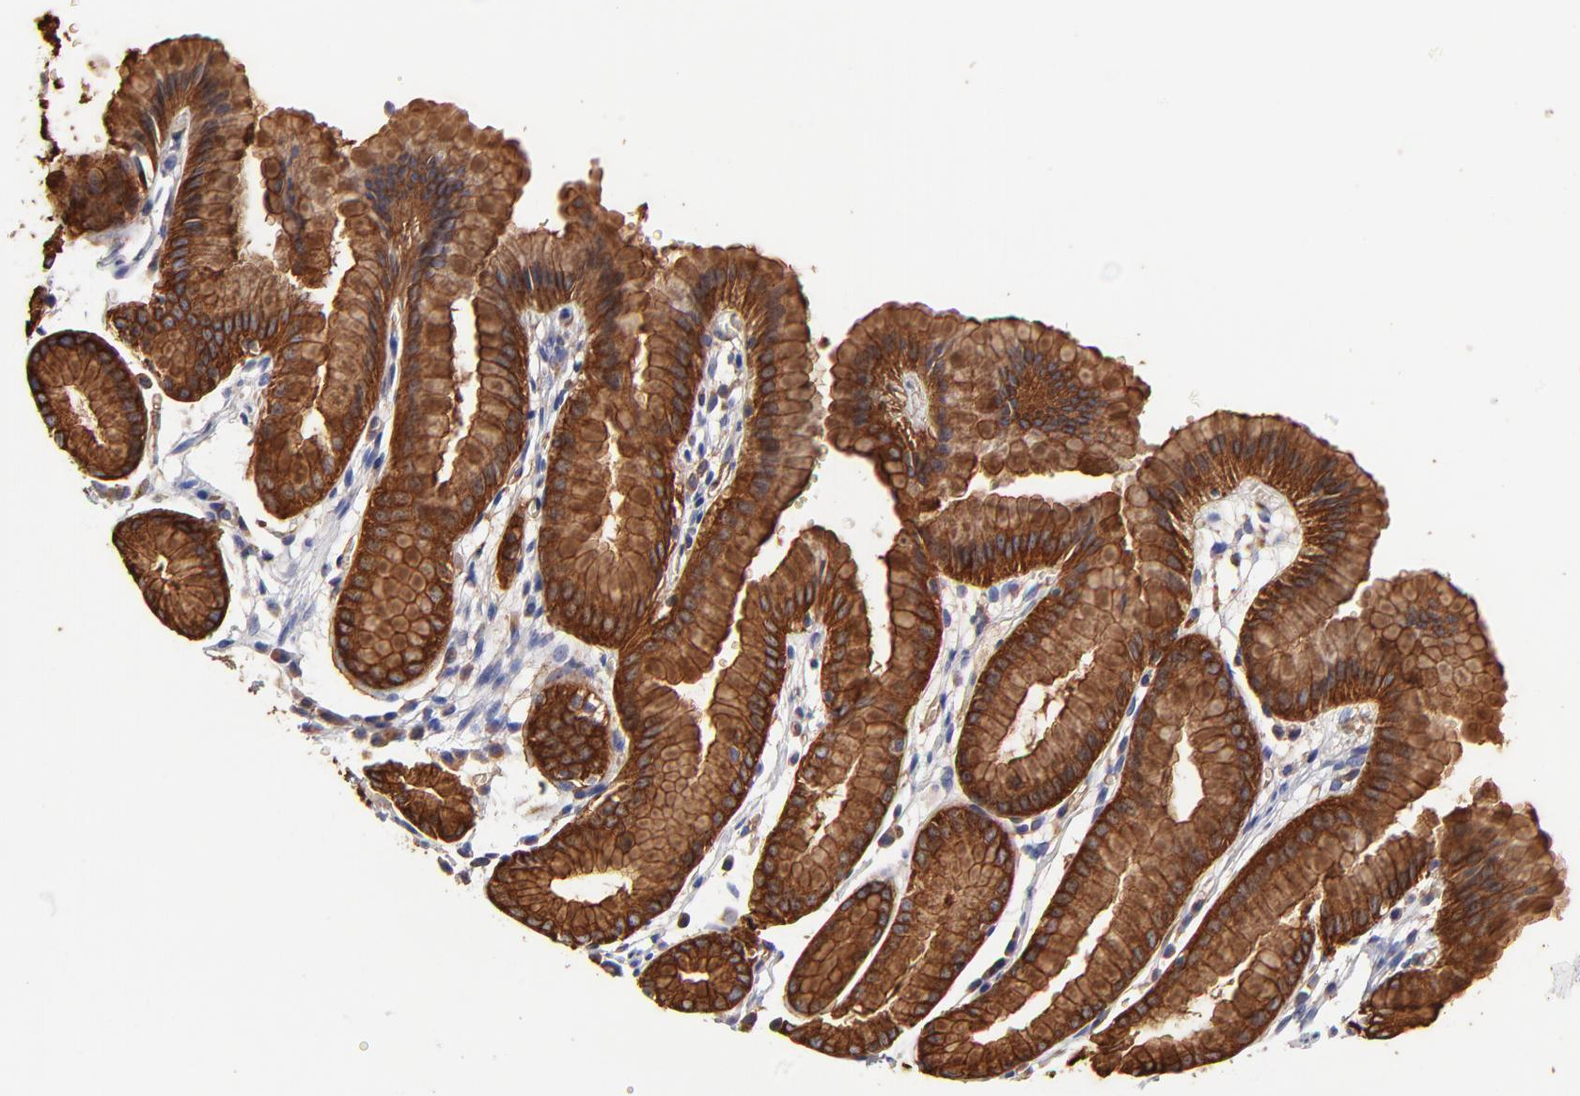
{"staining": {"intensity": "strong", "quantity": ">75%", "location": "cytoplasmic/membranous"}, "tissue": "stomach", "cell_type": "Glandular cells", "image_type": "normal", "snomed": [{"axis": "morphology", "description": "Normal tissue, NOS"}, {"axis": "topography", "description": "Stomach"}], "caption": "Strong cytoplasmic/membranous protein expression is present in about >75% of glandular cells in stomach. (Brightfield microscopy of DAB IHC at high magnification).", "gene": "CD2AP", "patient": {"sex": "male", "age": 42}}